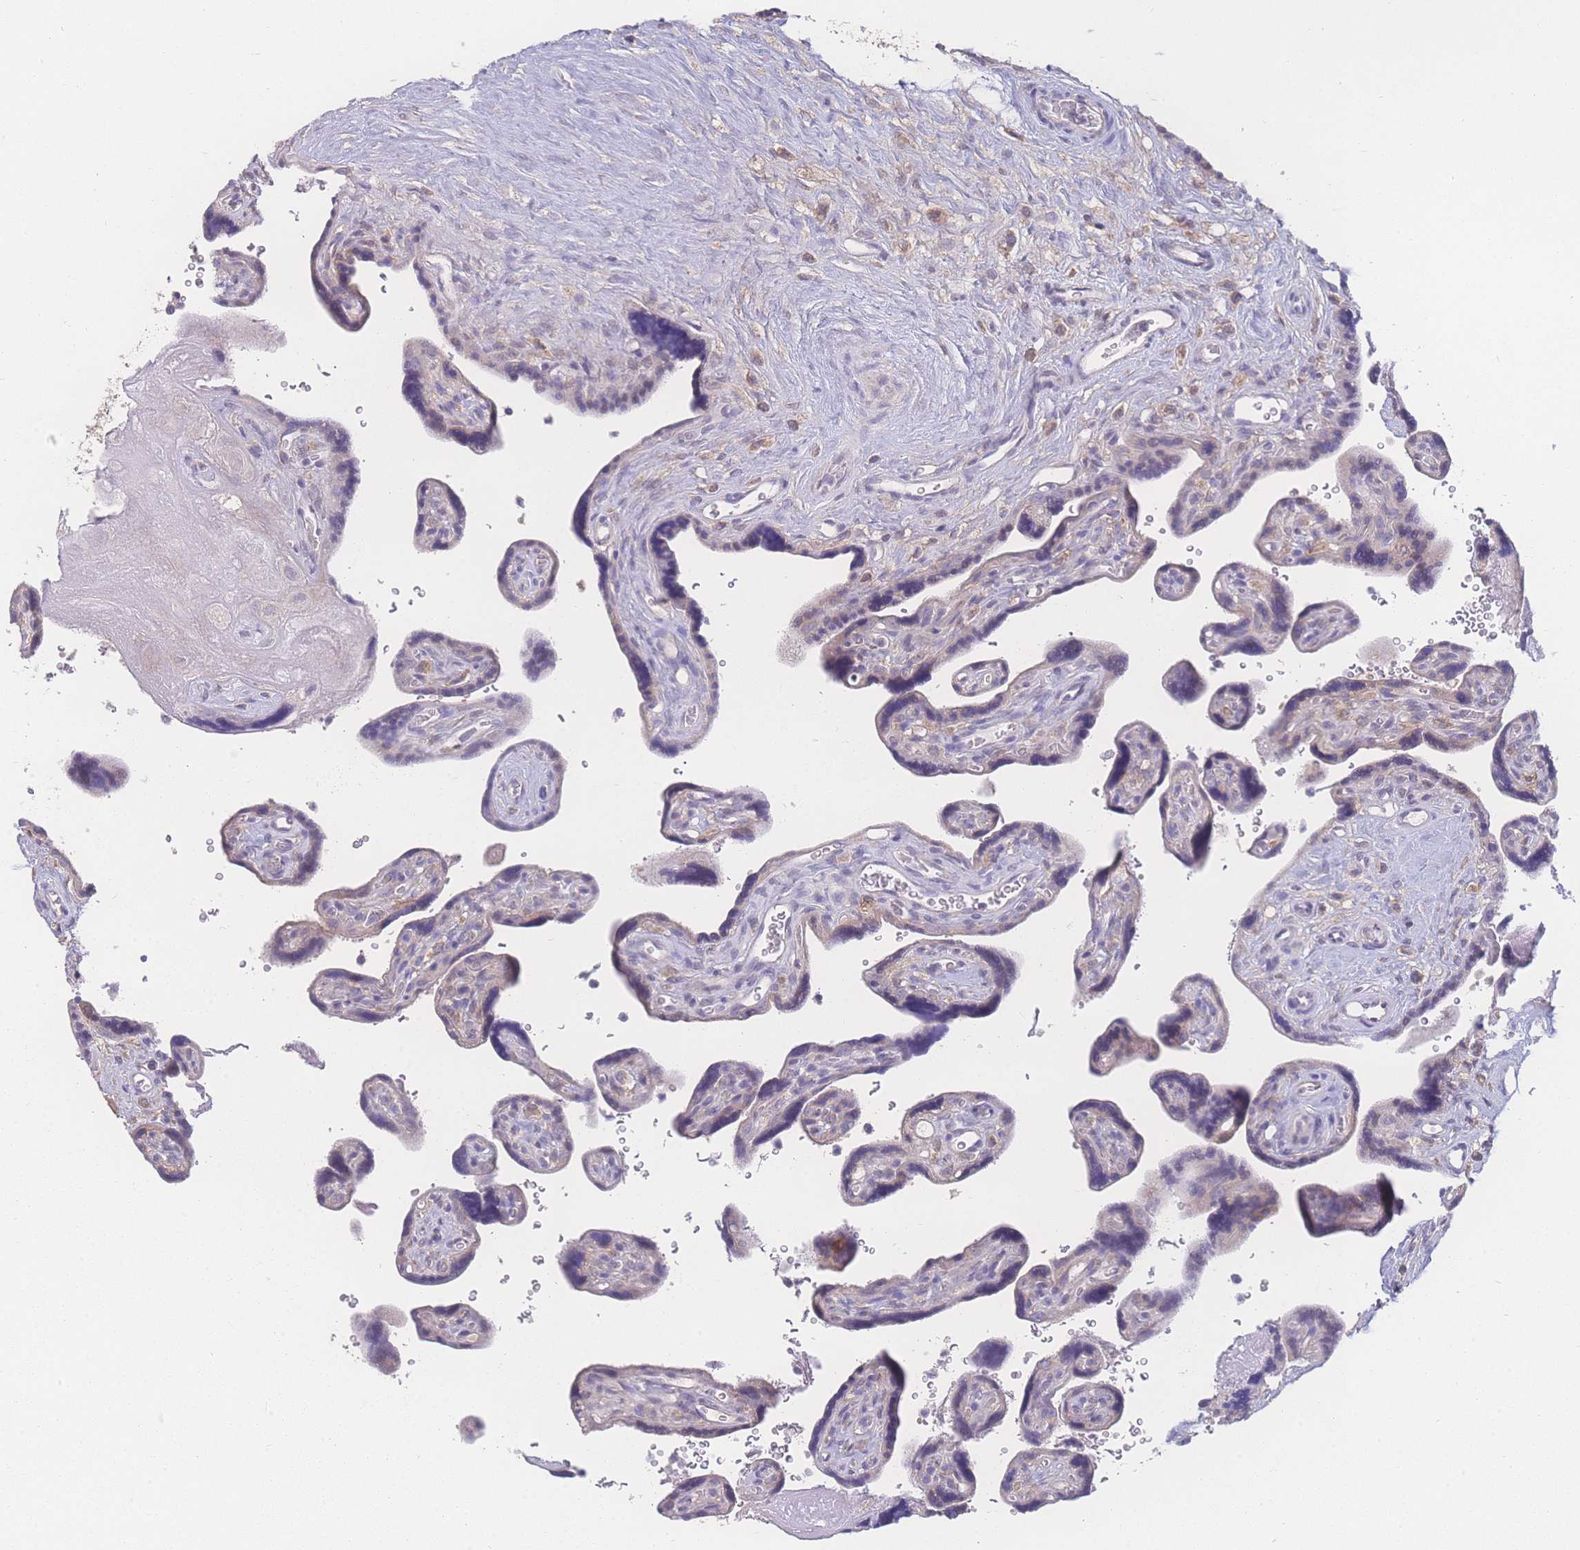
{"staining": {"intensity": "weak", "quantity": "<25%", "location": "cytoplasmic/membranous"}, "tissue": "placenta", "cell_type": "Decidual cells", "image_type": "normal", "snomed": [{"axis": "morphology", "description": "Normal tissue, NOS"}, {"axis": "topography", "description": "Placenta"}], "caption": "This is a micrograph of immunohistochemistry (IHC) staining of benign placenta, which shows no positivity in decidual cells.", "gene": "GIPR", "patient": {"sex": "female", "age": 39}}